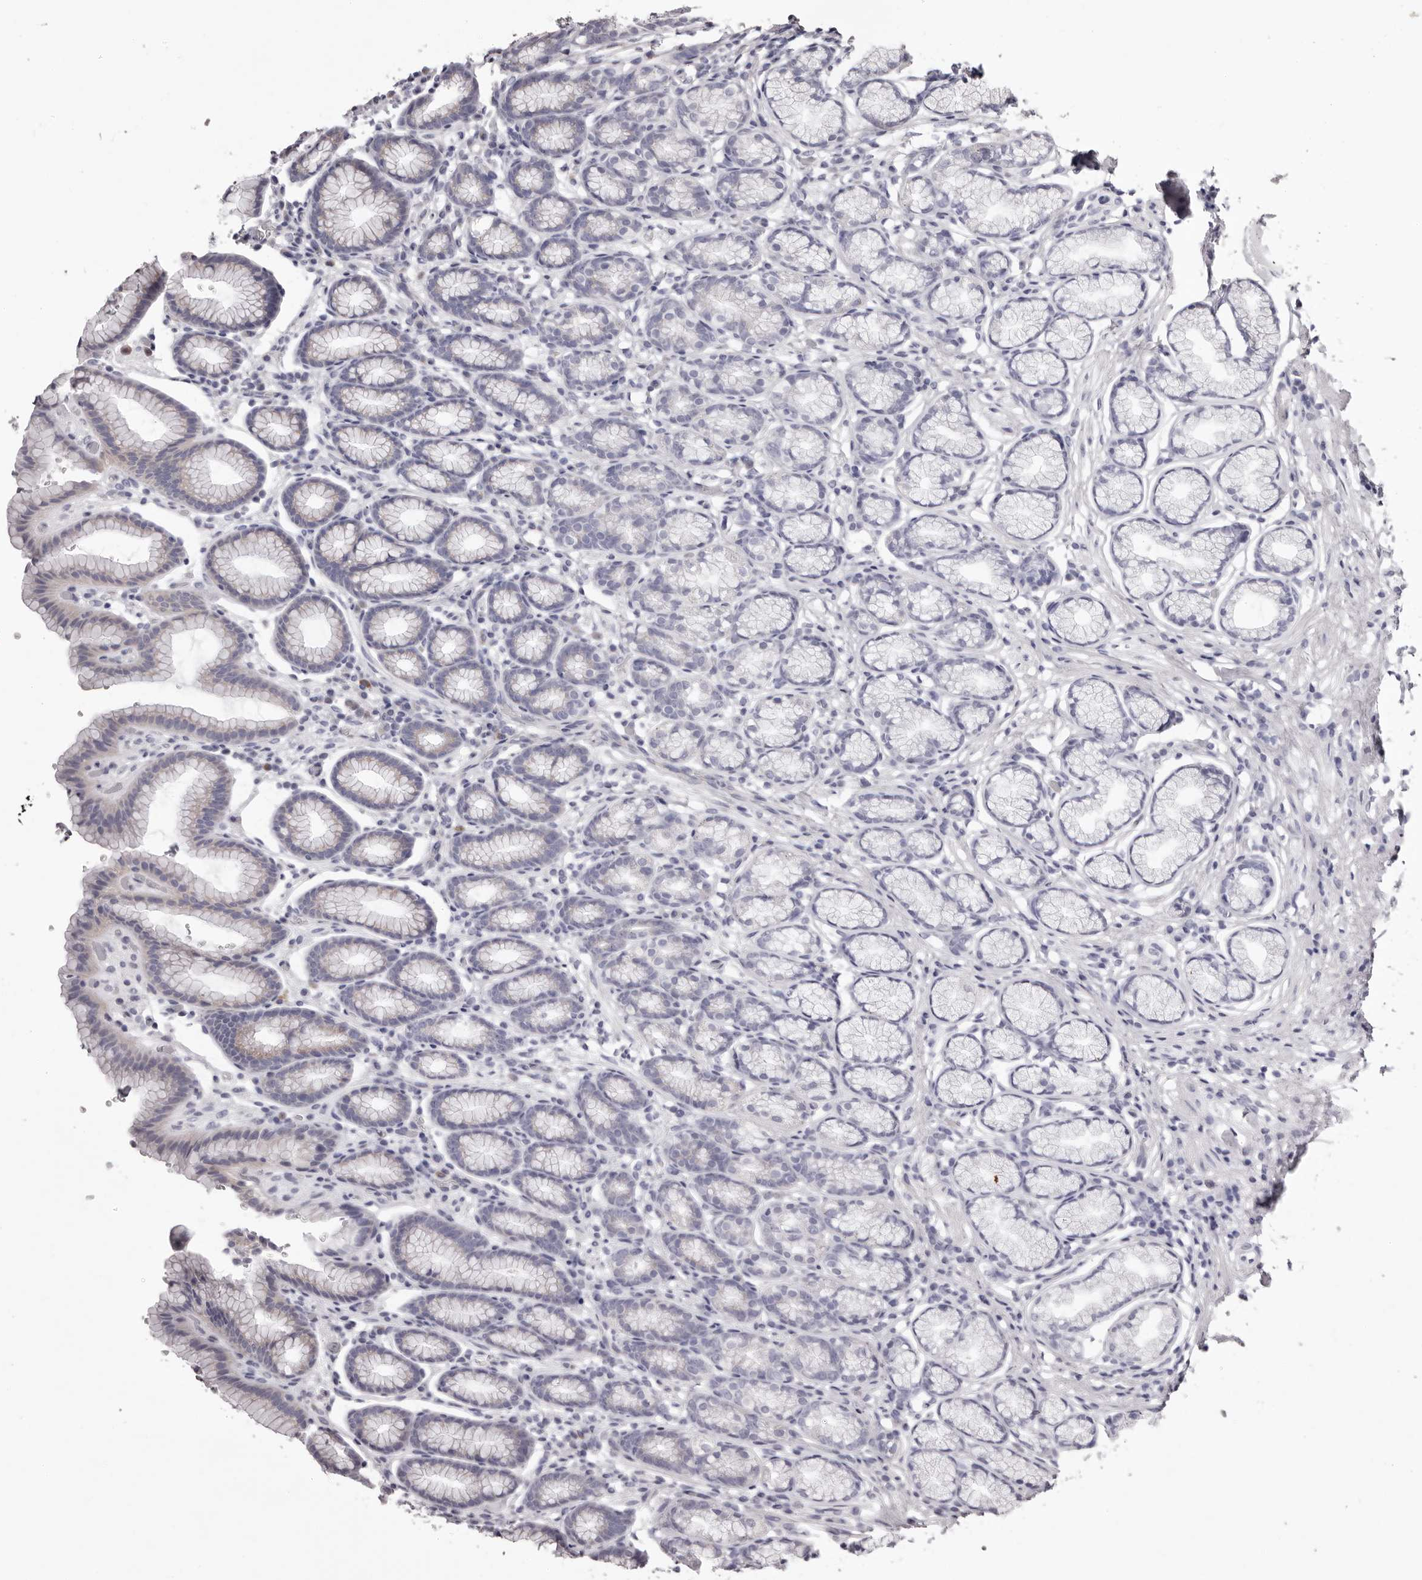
{"staining": {"intensity": "negative", "quantity": "none", "location": "none"}, "tissue": "stomach", "cell_type": "Glandular cells", "image_type": "normal", "snomed": [{"axis": "morphology", "description": "Normal tissue, NOS"}, {"axis": "topography", "description": "Stomach"}], "caption": "Stomach stained for a protein using IHC displays no expression glandular cells.", "gene": "PEG10", "patient": {"sex": "male", "age": 42}}